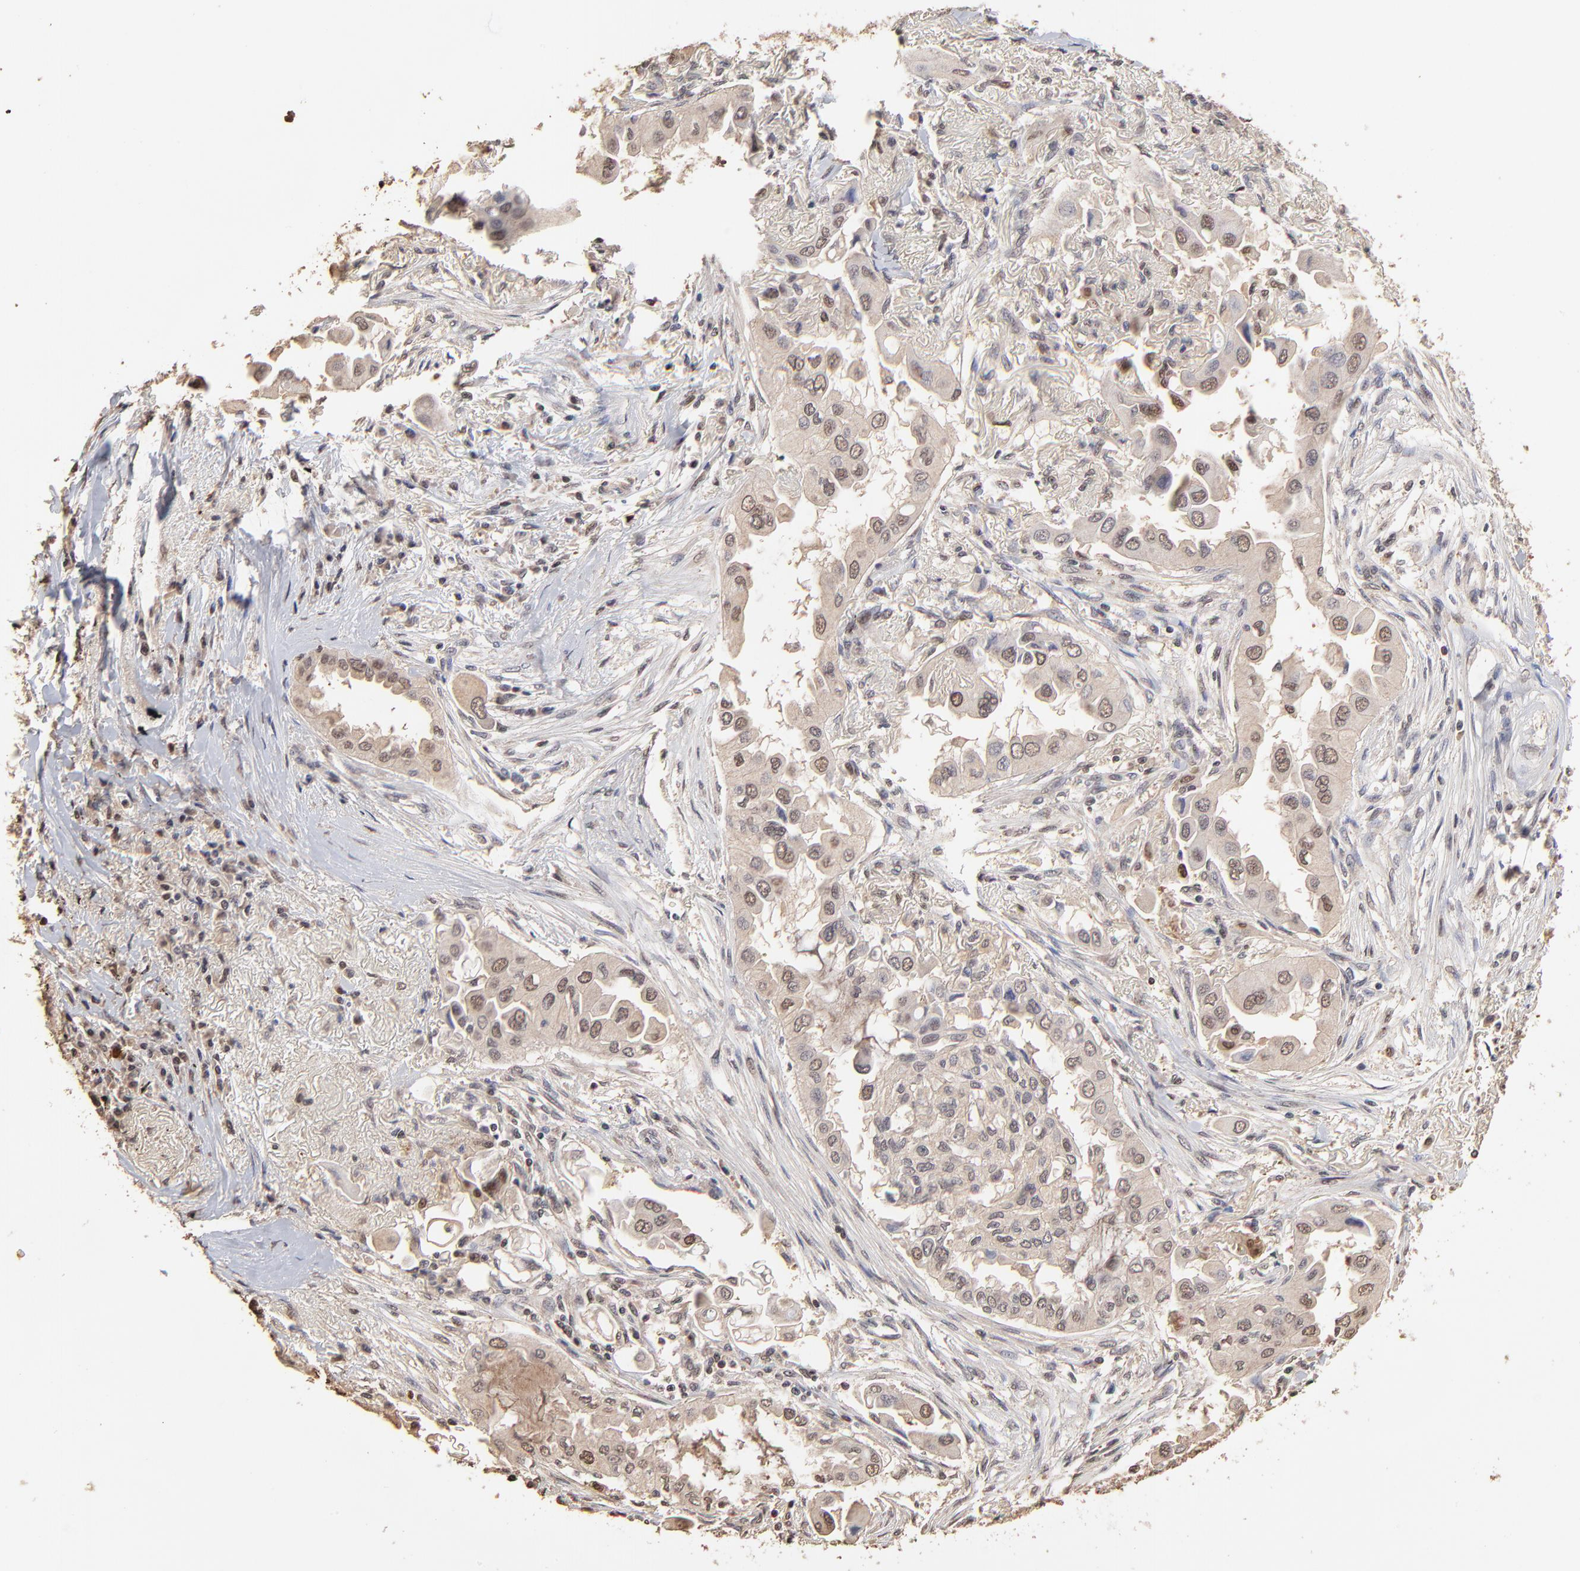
{"staining": {"intensity": "weak", "quantity": "25%-75%", "location": "cytoplasmic/membranous,nuclear"}, "tissue": "lung cancer", "cell_type": "Tumor cells", "image_type": "cancer", "snomed": [{"axis": "morphology", "description": "Adenocarcinoma, NOS"}, {"axis": "topography", "description": "Lung"}], "caption": "Weak cytoplasmic/membranous and nuclear positivity for a protein is appreciated in approximately 25%-75% of tumor cells of lung cancer (adenocarcinoma) using IHC.", "gene": "BIRC5", "patient": {"sex": "female", "age": 76}}